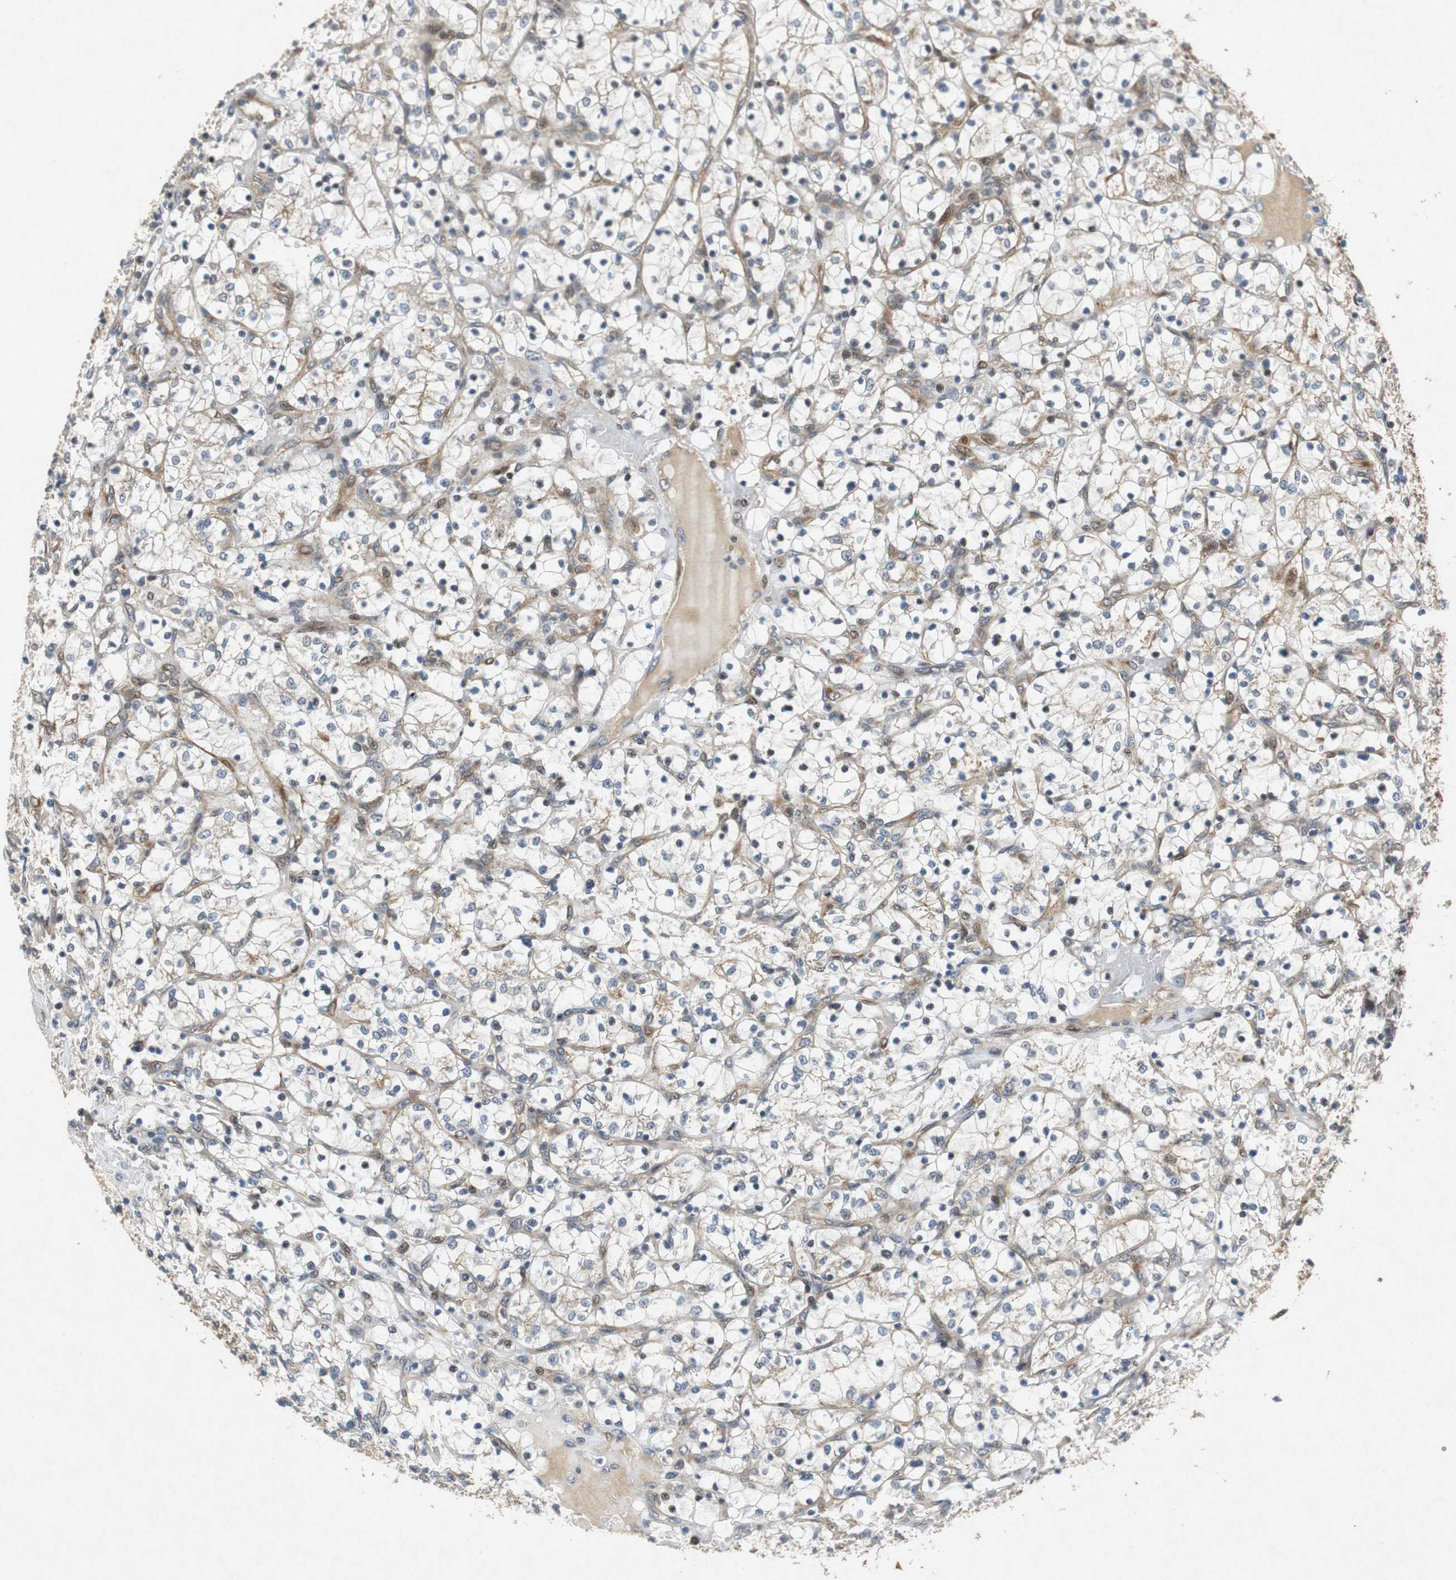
{"staining": {"intensity": "weak", "quantity": "25%-75%", "location": "cytoplasmic/membranous"}, "tissue": "renal cancer", "cell_type": "Tumor cells", "image_type": "cancer", "snomed": [{"axis": "morphology", "description": "Adenocarcinoma, NOS"}, {"axis": "topography", "description": "Kidney"}], "caption": "Protein staining displays weak cytoplasmic/membranous staining in approximately 25%-75% of tumor cells in adenocarcinoma (renal).", "gene": "TUBA4A", "patient": {"sex": "female", "age": 69}}